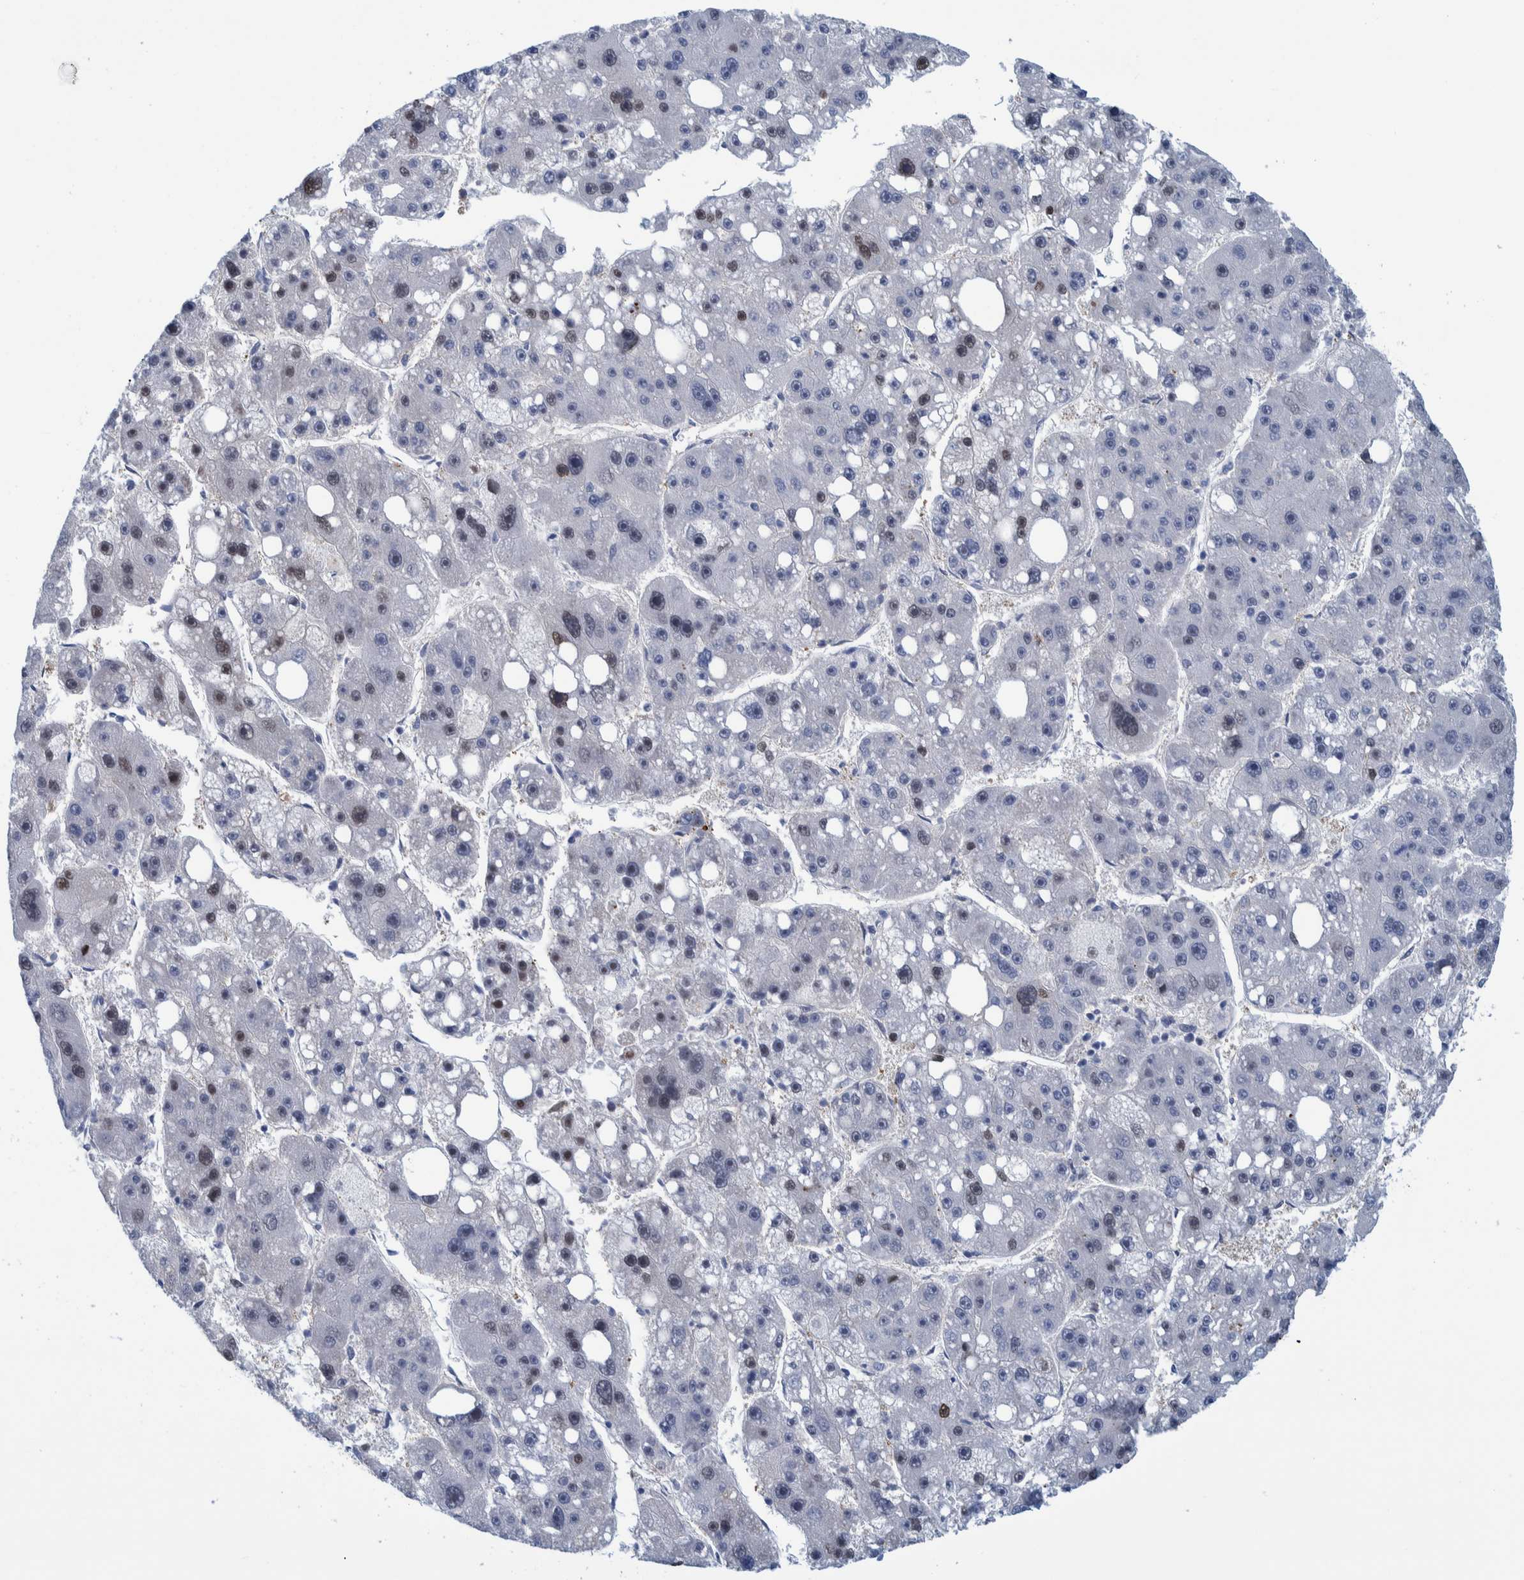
{"staining": {"intensity": "moderate", "quantity": "<25%", "location": "nuclear"}, "tissue": "liver cancer", "cell_type": "Tumor cells", "image_type": "cancer", "snomed": [{"axis": "morphology", "description": "Carcinoma, Hepatocellular, NOS"}, {"axis": "topography", "description": "Liver"}], "caption": "Liver cancer (hepatocellular carcinoma) stained with IHC reveals moderate nuclear staining in about <25% of tumor cells. The staining is performed using DAB (3,3'-diaminobenzidine) brown chromogen to label protein expression. The nuclei are counter-stained blue using hematoxylin.", "gene": "HEATR9", "patient": {"sex": "female", "age": 61}}